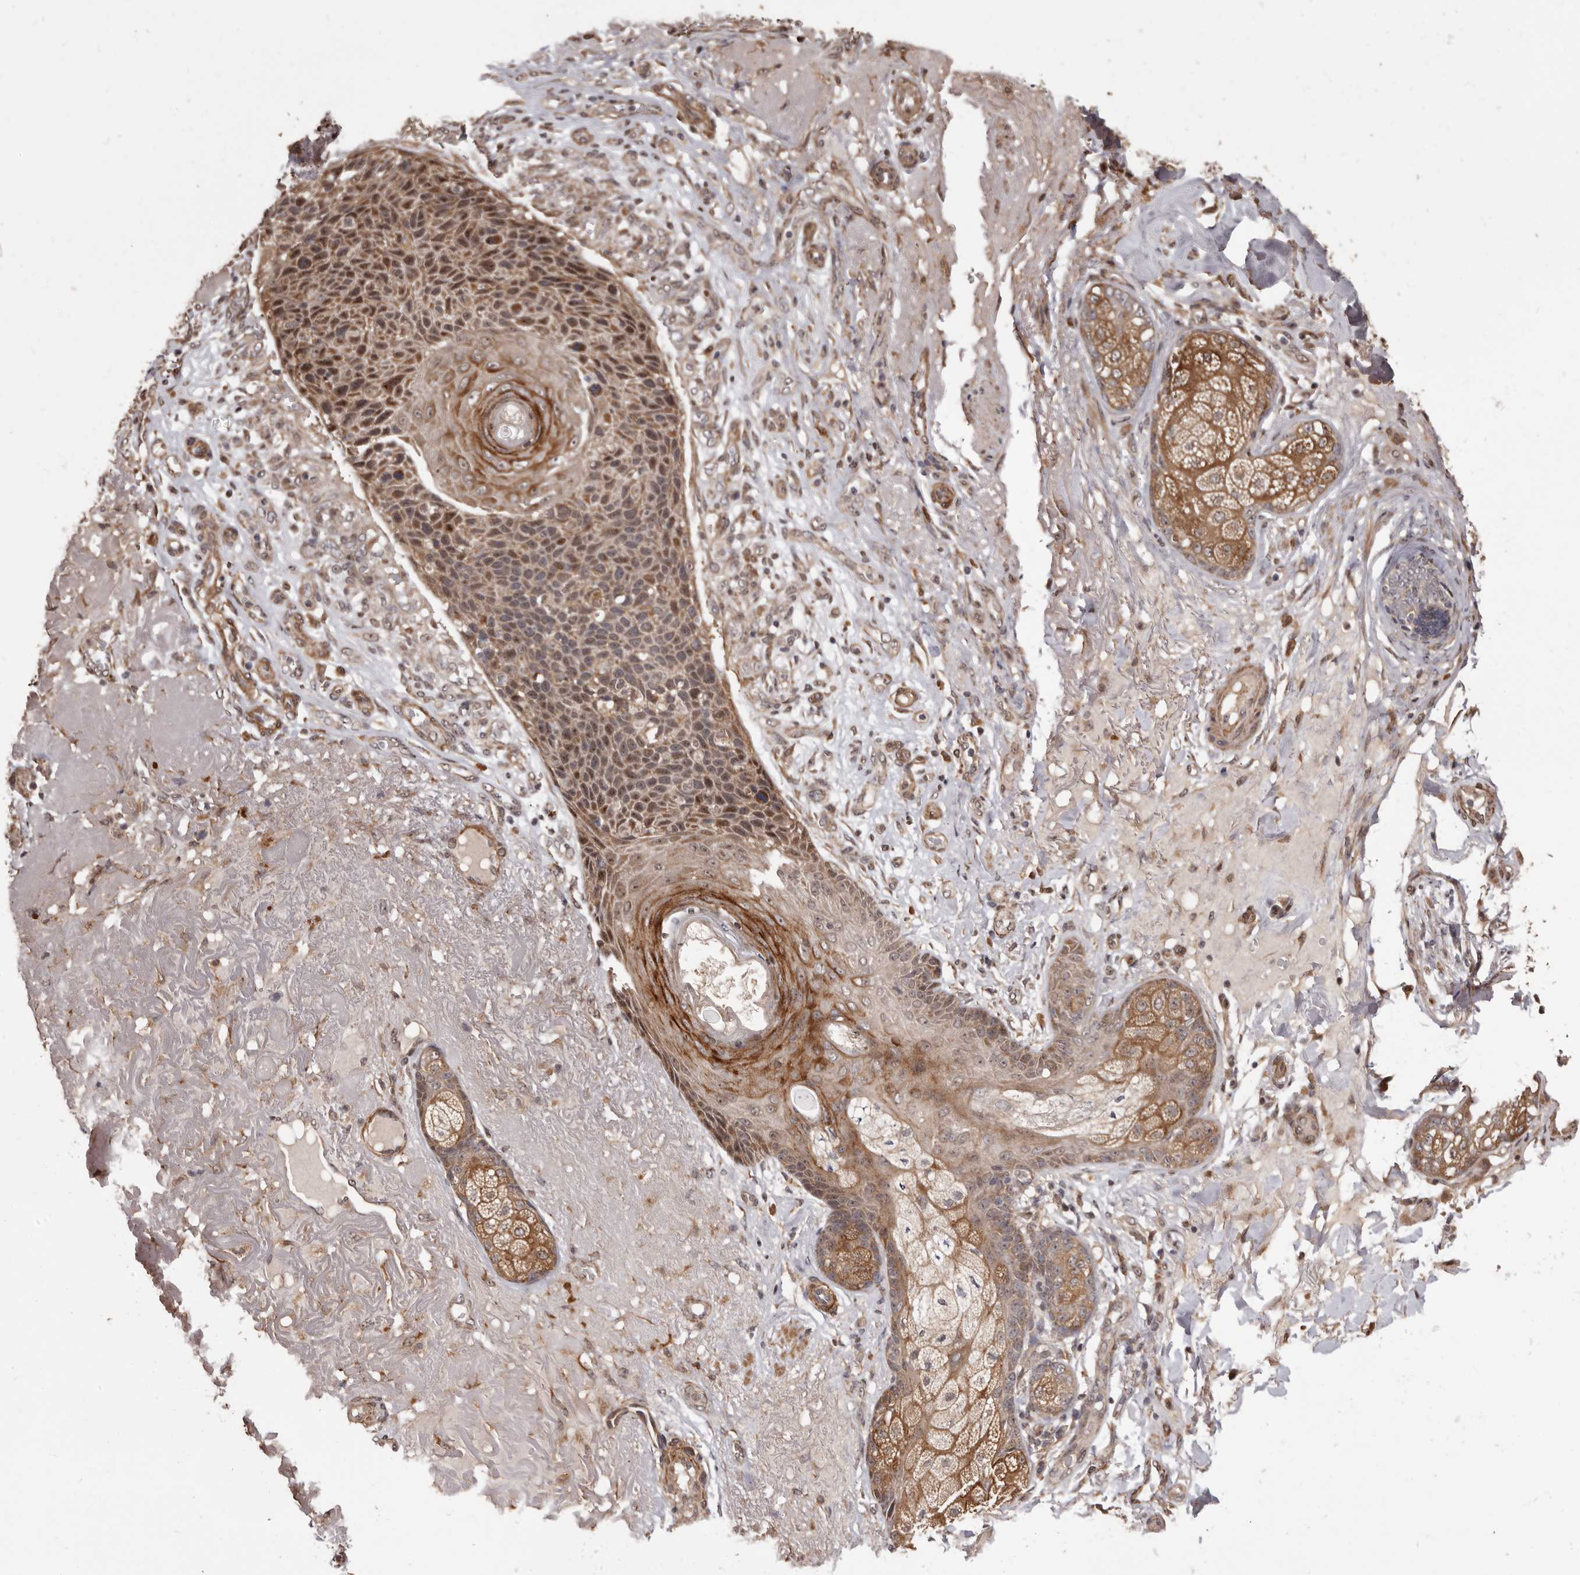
{"staining": {"intensity": "moderate", "quantity": ">75%", "location": "cytoplasmic/membranous"}, "tissue": "skin cancer", "cell_type": "Tumor cells", "image_type": "cancer", "snomed": [{"axis": "morphology", "description": "Squamous cell carcinoma, NOS"}, {"axis": "topography", "description": "Skin"}], "caption": "Immunohistochemical staining of skin cancer (squamous cell carcinoma) shows moderate cytoplasmic/membranous protein expression in approximately >75% of tumor cells. Nuclei are stained in blue.", "gene": "ZCCHC7", "patient": {"sex": "female", "age": 88}}